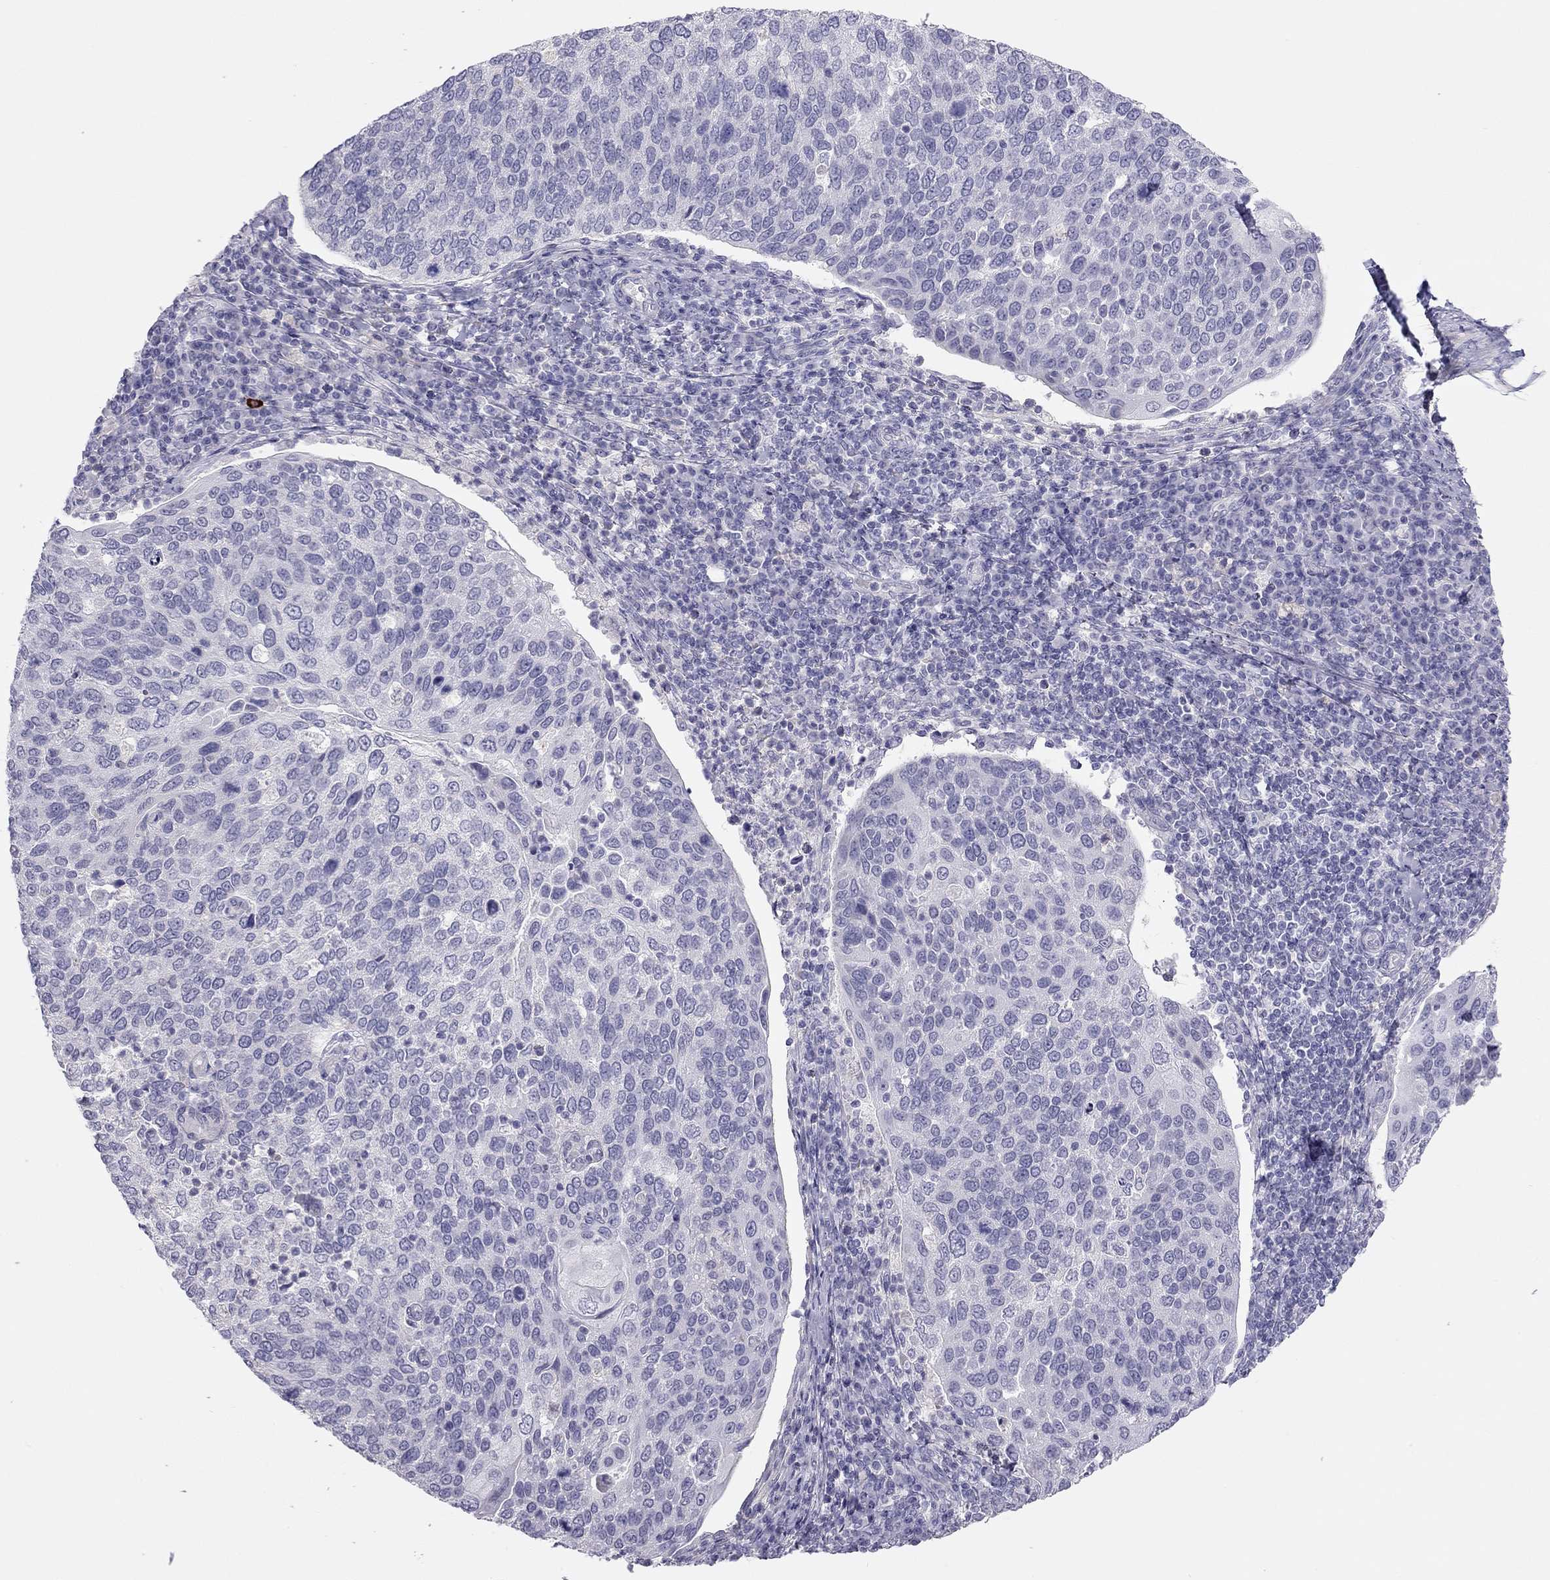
{"staining": {"intensity": "negative", "quantity": "none", "location": "none"}, "tissue": "cervical cancer", "cell_type": "Tumor cells", "image_type": "cancer", "snomed": [{"axis": "morphology", "description": "Squamous cell carcinoma, NOS"}, {"axis": "topography", "description": "Cervix"}], "caption": "An immunohistochemistry (IHC) micrograph of squamous cell carcinoma (cervical) is shown. There is no staining in tumor cells of squamous cell carcinoma (cervical).", "gene": "SPATA12", "patient": {"sex": "female", "age": 54}}